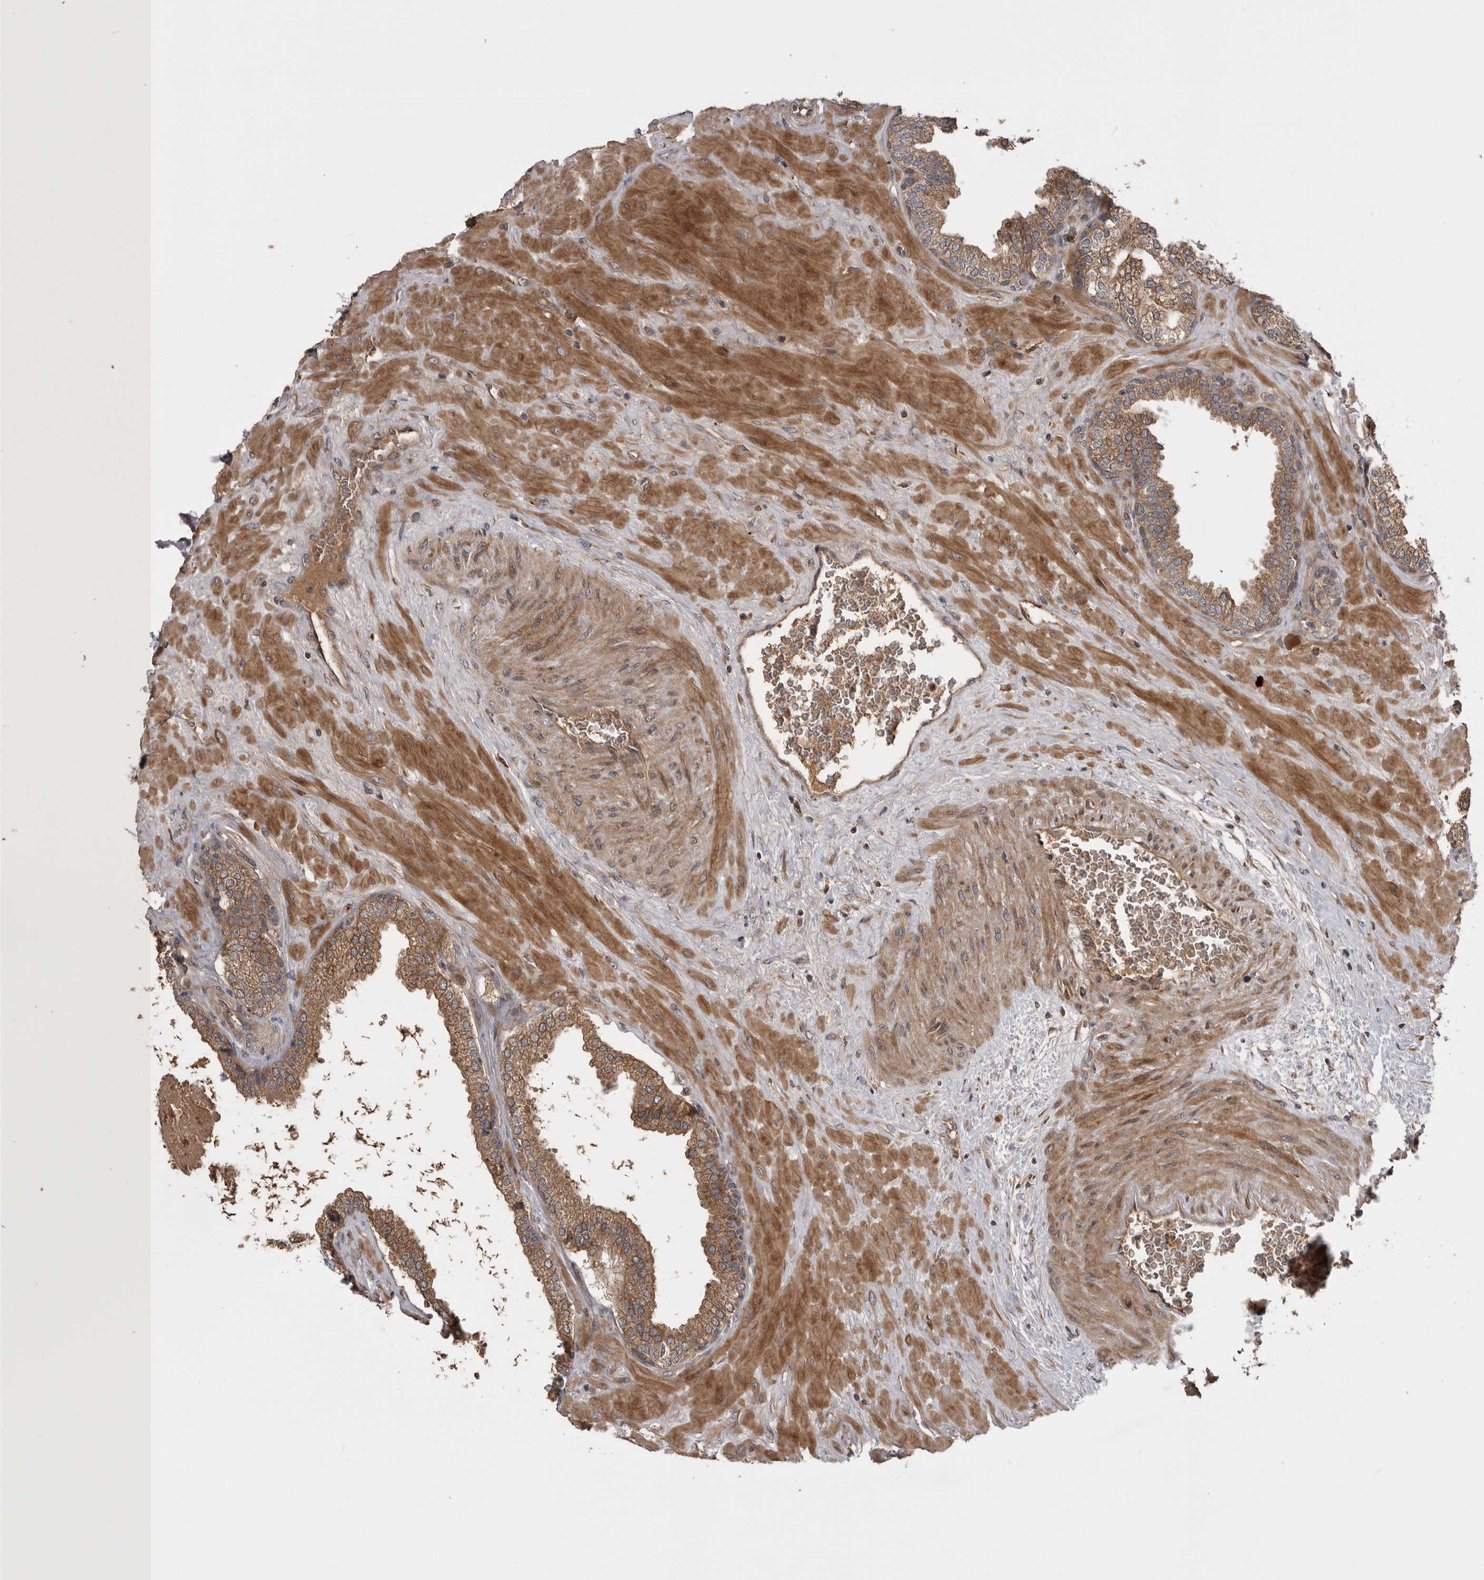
{"staining": {"intensity": "moderate", "quantity": ">75%", "location": "cytoplasmic/membranous"}, "tissue": "prostate", "cell_type": "Glandular cells", "image_type": "normal", "snomed": [{"axis": "morphology", "description": "Normal tissue, NOS"}, {"axis": "topography", "description": "Prostate"}], "caption": "Protein analysis of benign prostate displays moderate cytoplasmic/membranous expression in about >75% of glandular cells.", "gene": "RAB3GAP2", "patient": {"sex": "male", "age": 51}}